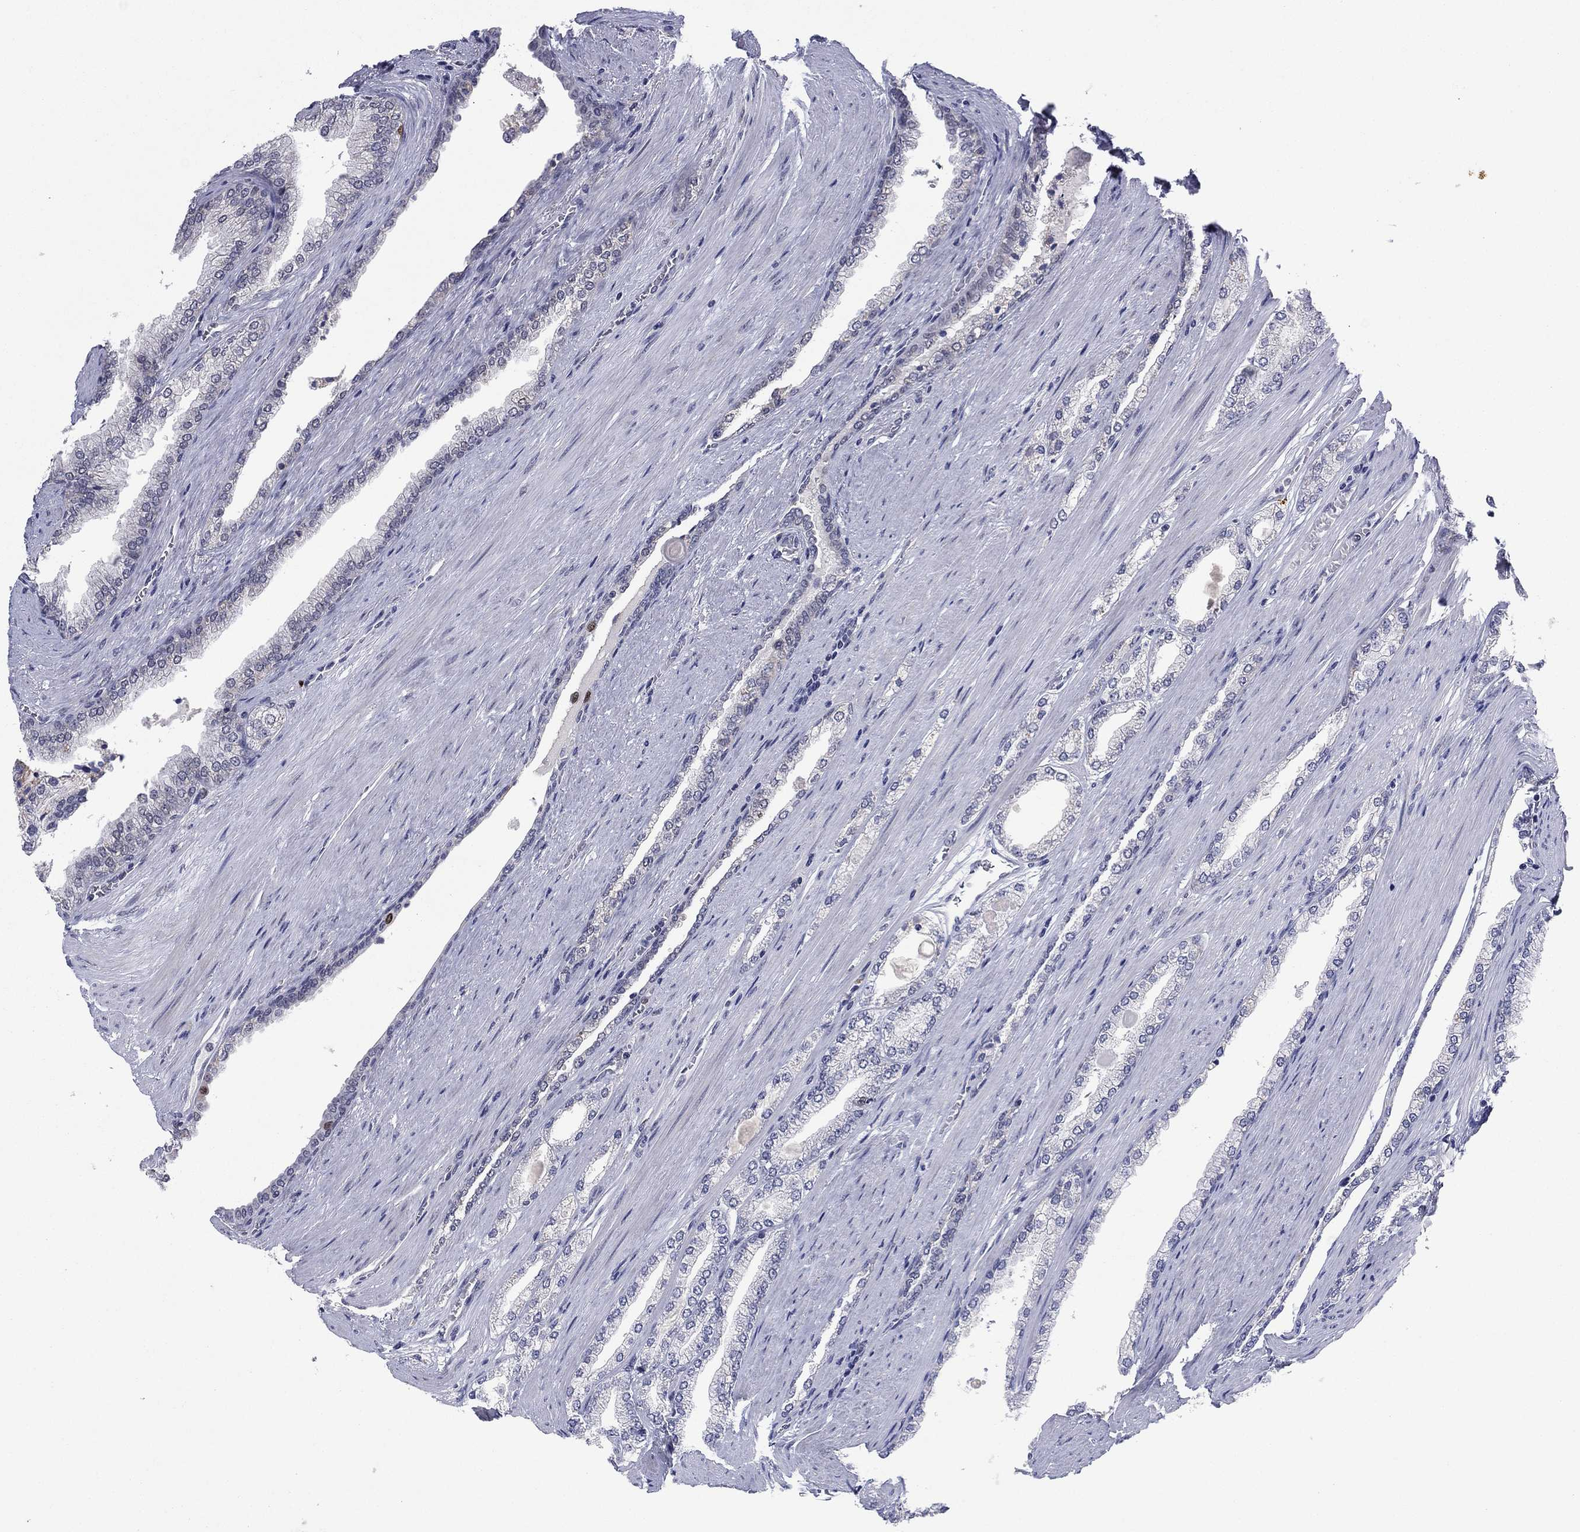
{"staining": {"intensity": "strong", "quantity": "<25%", "location": "nuclear"}, "tissue": "prostate cancer", "cell_type": "Tumor cells", "image_type": "cancer", "snomed": [{"axis": "morphology", "description": "Adenocarcinoma, Low grade"}, {"axis": "topography", "description": "Prostate"}], "caption": "Prostate cancer stained for a protein (brown) demonstrates strong nuclear positive staining in approximately <25% of tumor cells.", "gene": "CDCA5", "patient": {"sex": "male", "age": 72}}